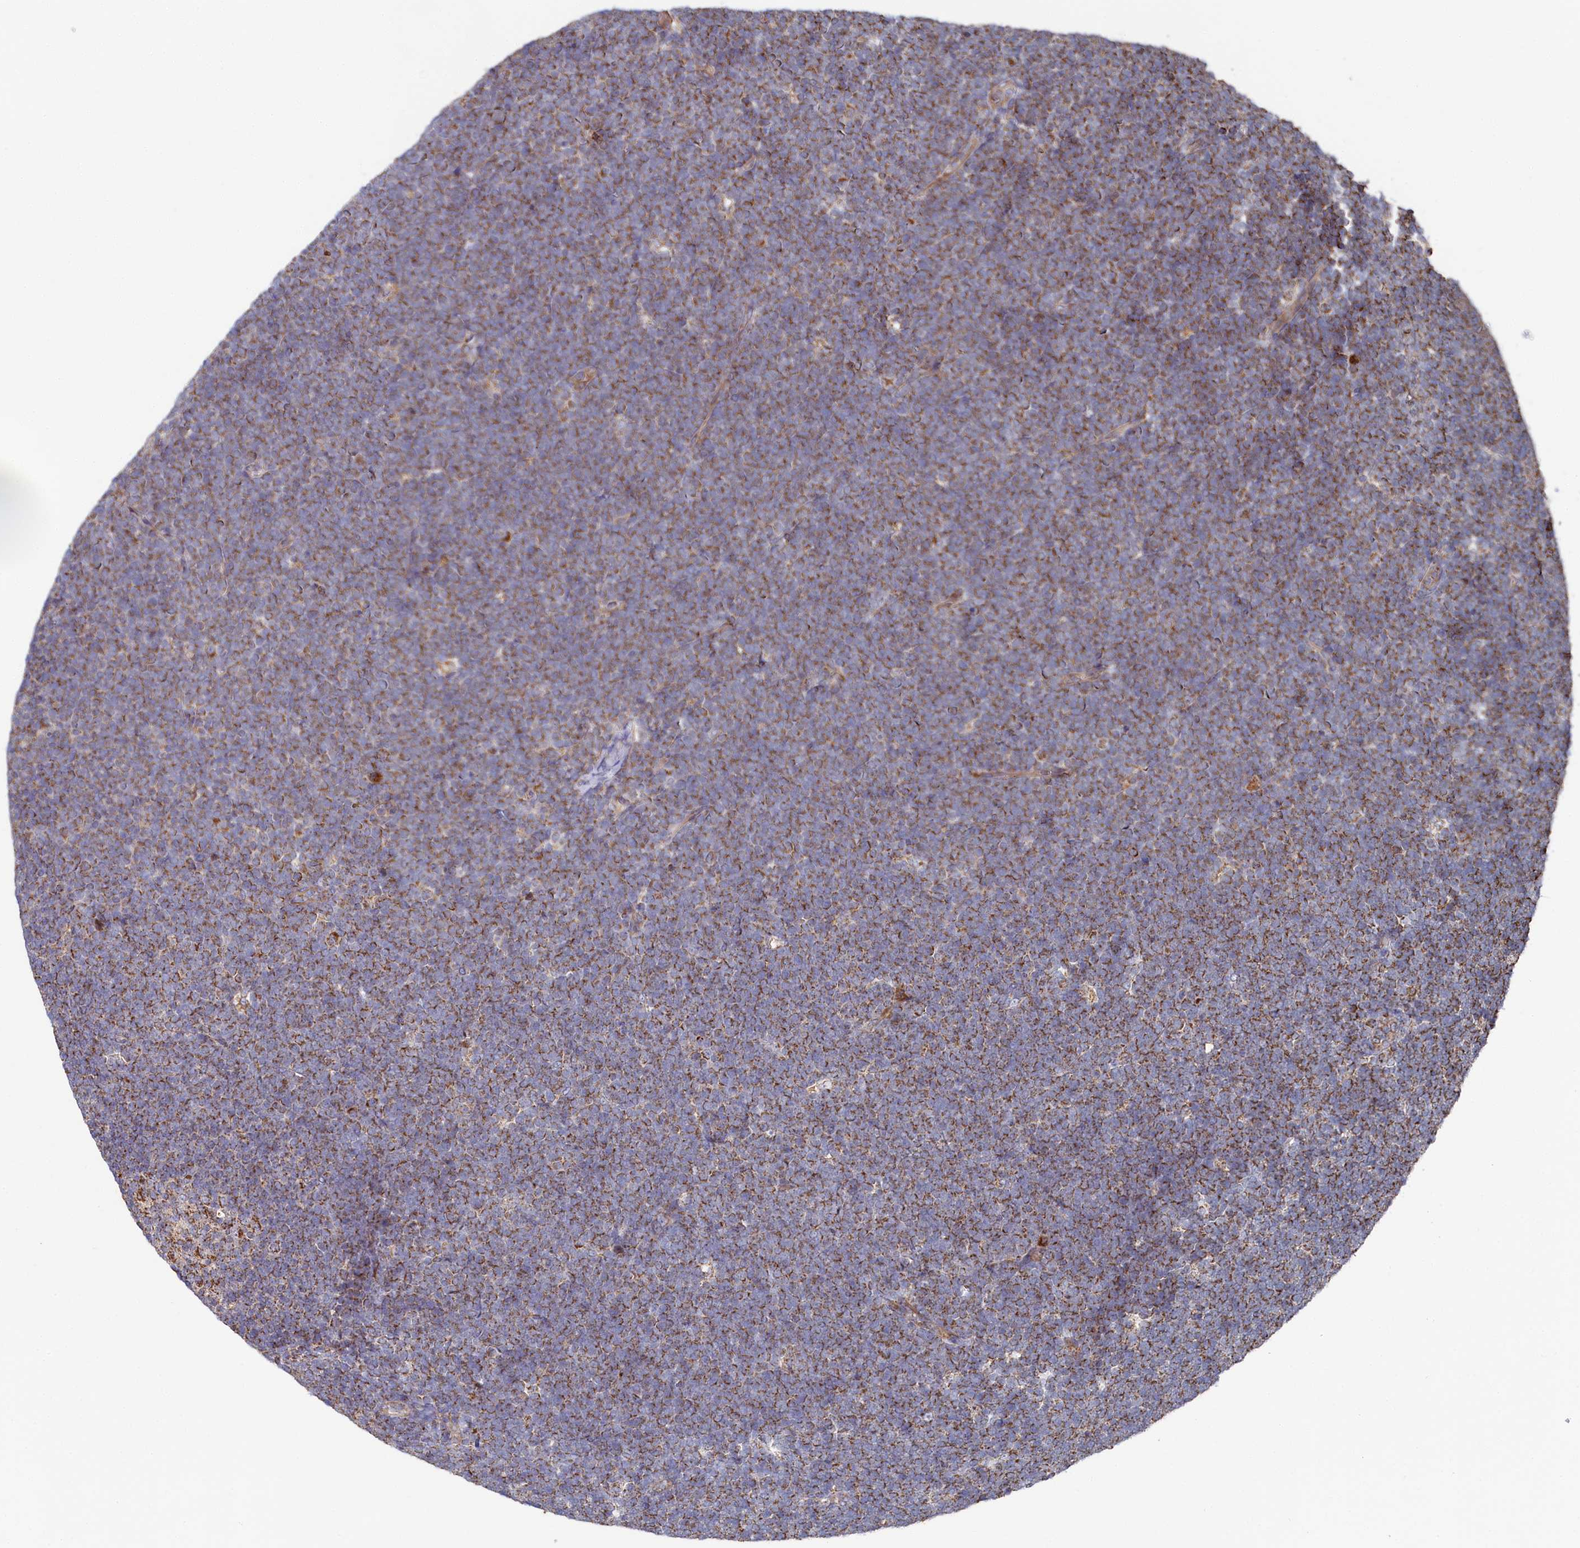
{"staining": {"intensity": "moderate", "quantity": ">75%", "location": "cytoplasmic/membranous"}, "tissue": "lymphoma", "cell_type": "Tumor cells", "image_type": "cancer", "snomed": [{"axis": "morphology", "description": "Malignant lymphoma, non-Hodgkin's type, High grade"}, {"axis": "topography", "description": "Lymph node"}], "caption": "Protein expression analysis of high-grade malignant lymphoma, non-Hodgkin's type shows moderate cytoplasmic/membranous positivity in about >75% of tumor cells.", "gene": "HAUS2", "patient": {"sex": "male", "age": 13}}